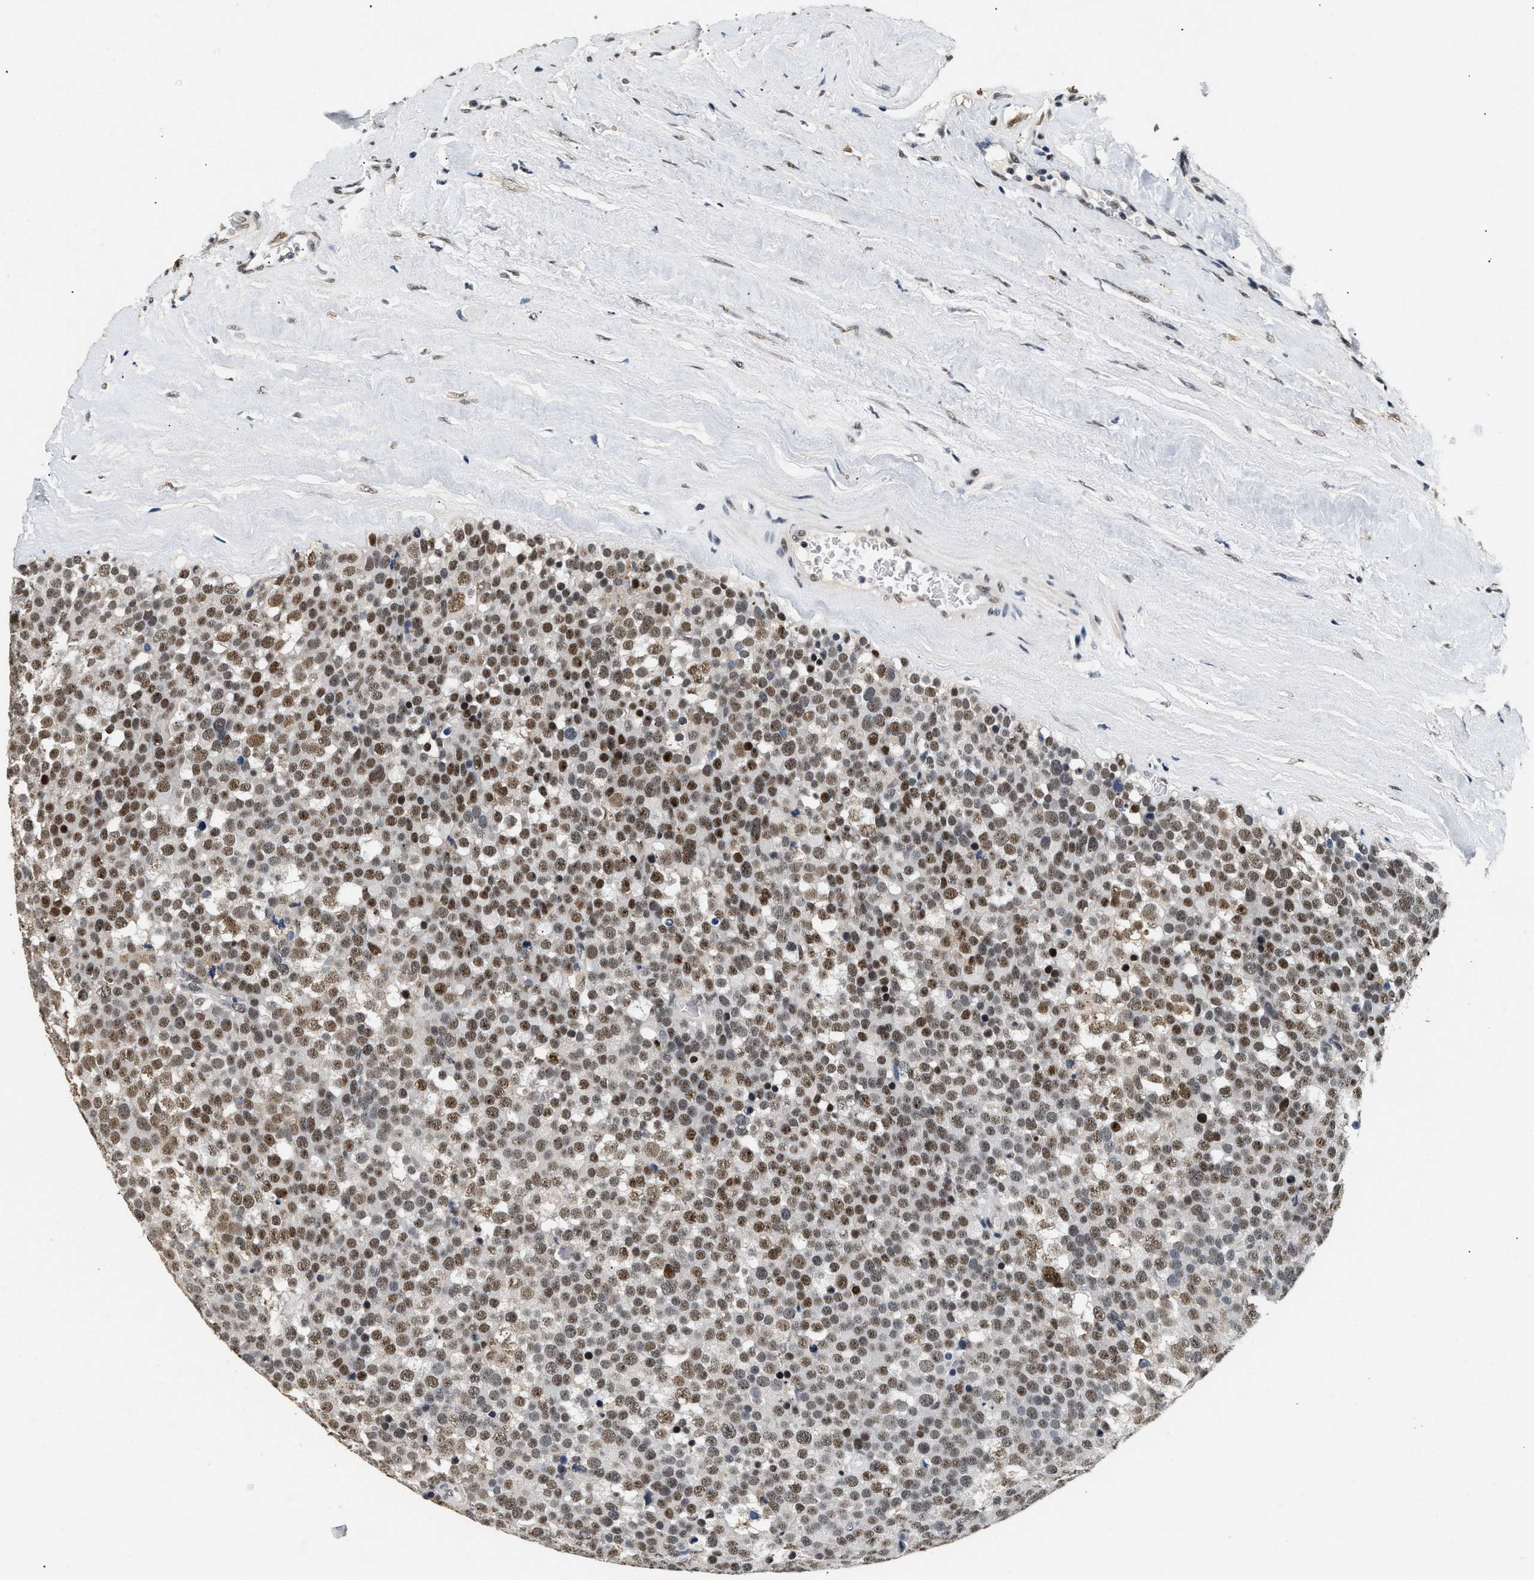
{"staining": {"intensity": "moderate", "quantity": ">75%", "location": "nuclear"}, "tissue": "testis cancer", "cell_type": "Tumor cells", "image_type": "cancer", "snomed": [{"axis": "morphology", "description": "Normal tissue, NOS"}, {"axis": "morphology", "description": "Seminoma, NOS"}, {"axis": "topography", "description": "Testis"}], "caption": "Immunohistochemical staining of testis cancer reveals moderate nuclear protein positivity in approximately >75% of tumor cells.", "gene": "THOC1", "patient": {"sex": "male", "age": 71}}